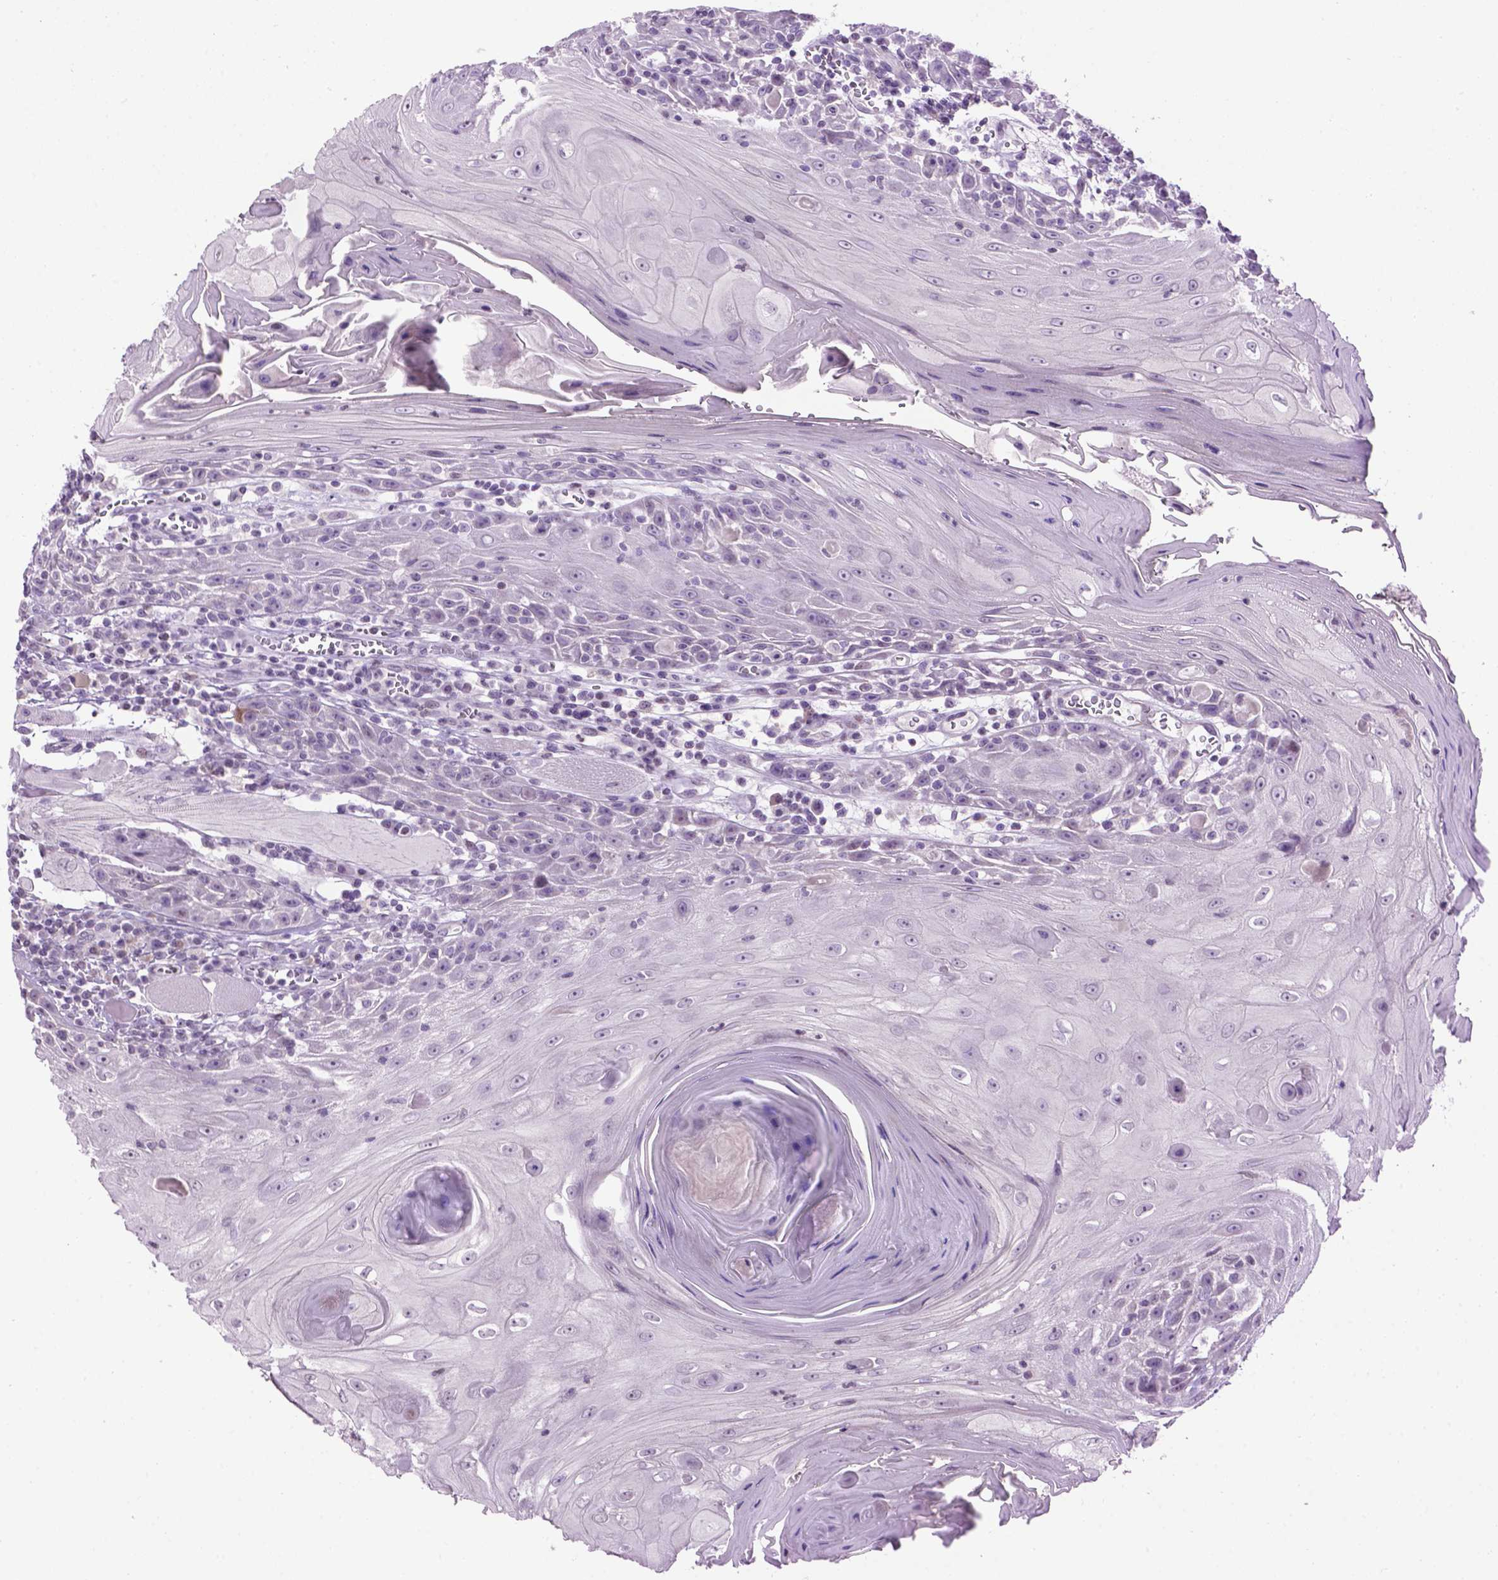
{"staining": {"intensity": "negative", "quantity": "none", "location": "none"}, "tissue": "head and neck cancer", "cell_type": "Tumor cells", "image_type": "cancer", "snomed": [{"axis": "morphology", "description": "Normal tissue, NOS"}, {"axis": "morphology", "description": "Squamous cell carcinoma, NOS"}, {"axis": "topography", "description": "Oral tissue"}, {"axis": "topography", "description": "Head-Neck"}], "caption": "Protein analysis of head and neck squamous cell carcinoma demonstrates no significant positivity in tumor cells.", "gene": "TH", "patient": {"sex": "male", "age": 52}}